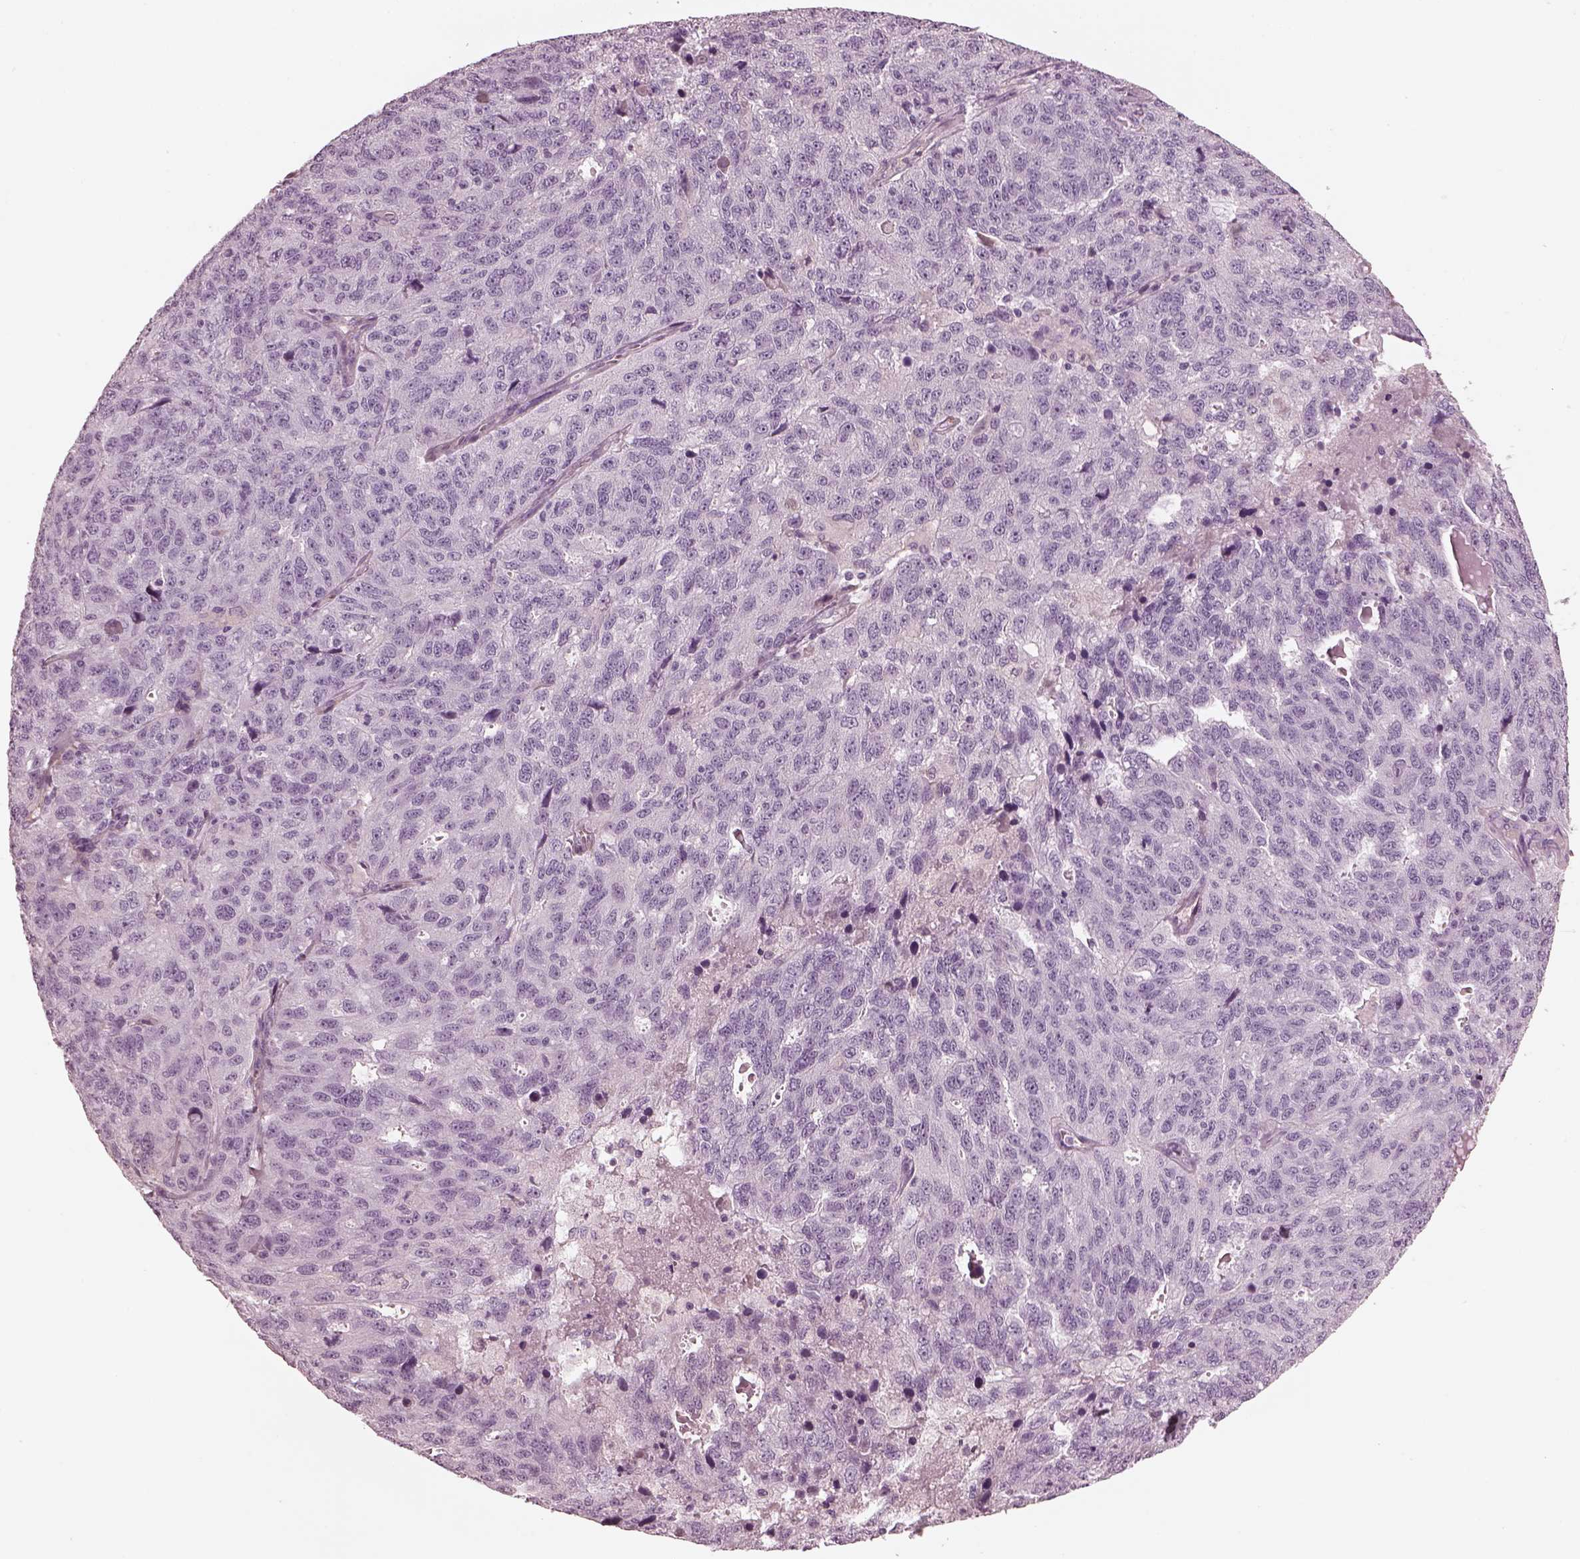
{"staining": {"intensity": "negative", "quantity": "none", "location": "none"}, "tissue": "ovarian cancer", "cell_type": "Tumor cells", "image_type": "cancer", "snomed": [{"axis": "morphology", "description": "Cystadenocarcinoma, serous, NOS"}, {"axis": "topography", "description": "Ovary"}], "caption": "A high-resolution histopathology image shows immunohistochemistry (IHC) staining of ovarian serous cystadenocarcinoma, which shows no significant expression in tumor cells. (Brightfield microscopy of DAB IHC at high magnification).", "gene": "EIF4E1B", "patient": {"sex": "female", "age": 71}}